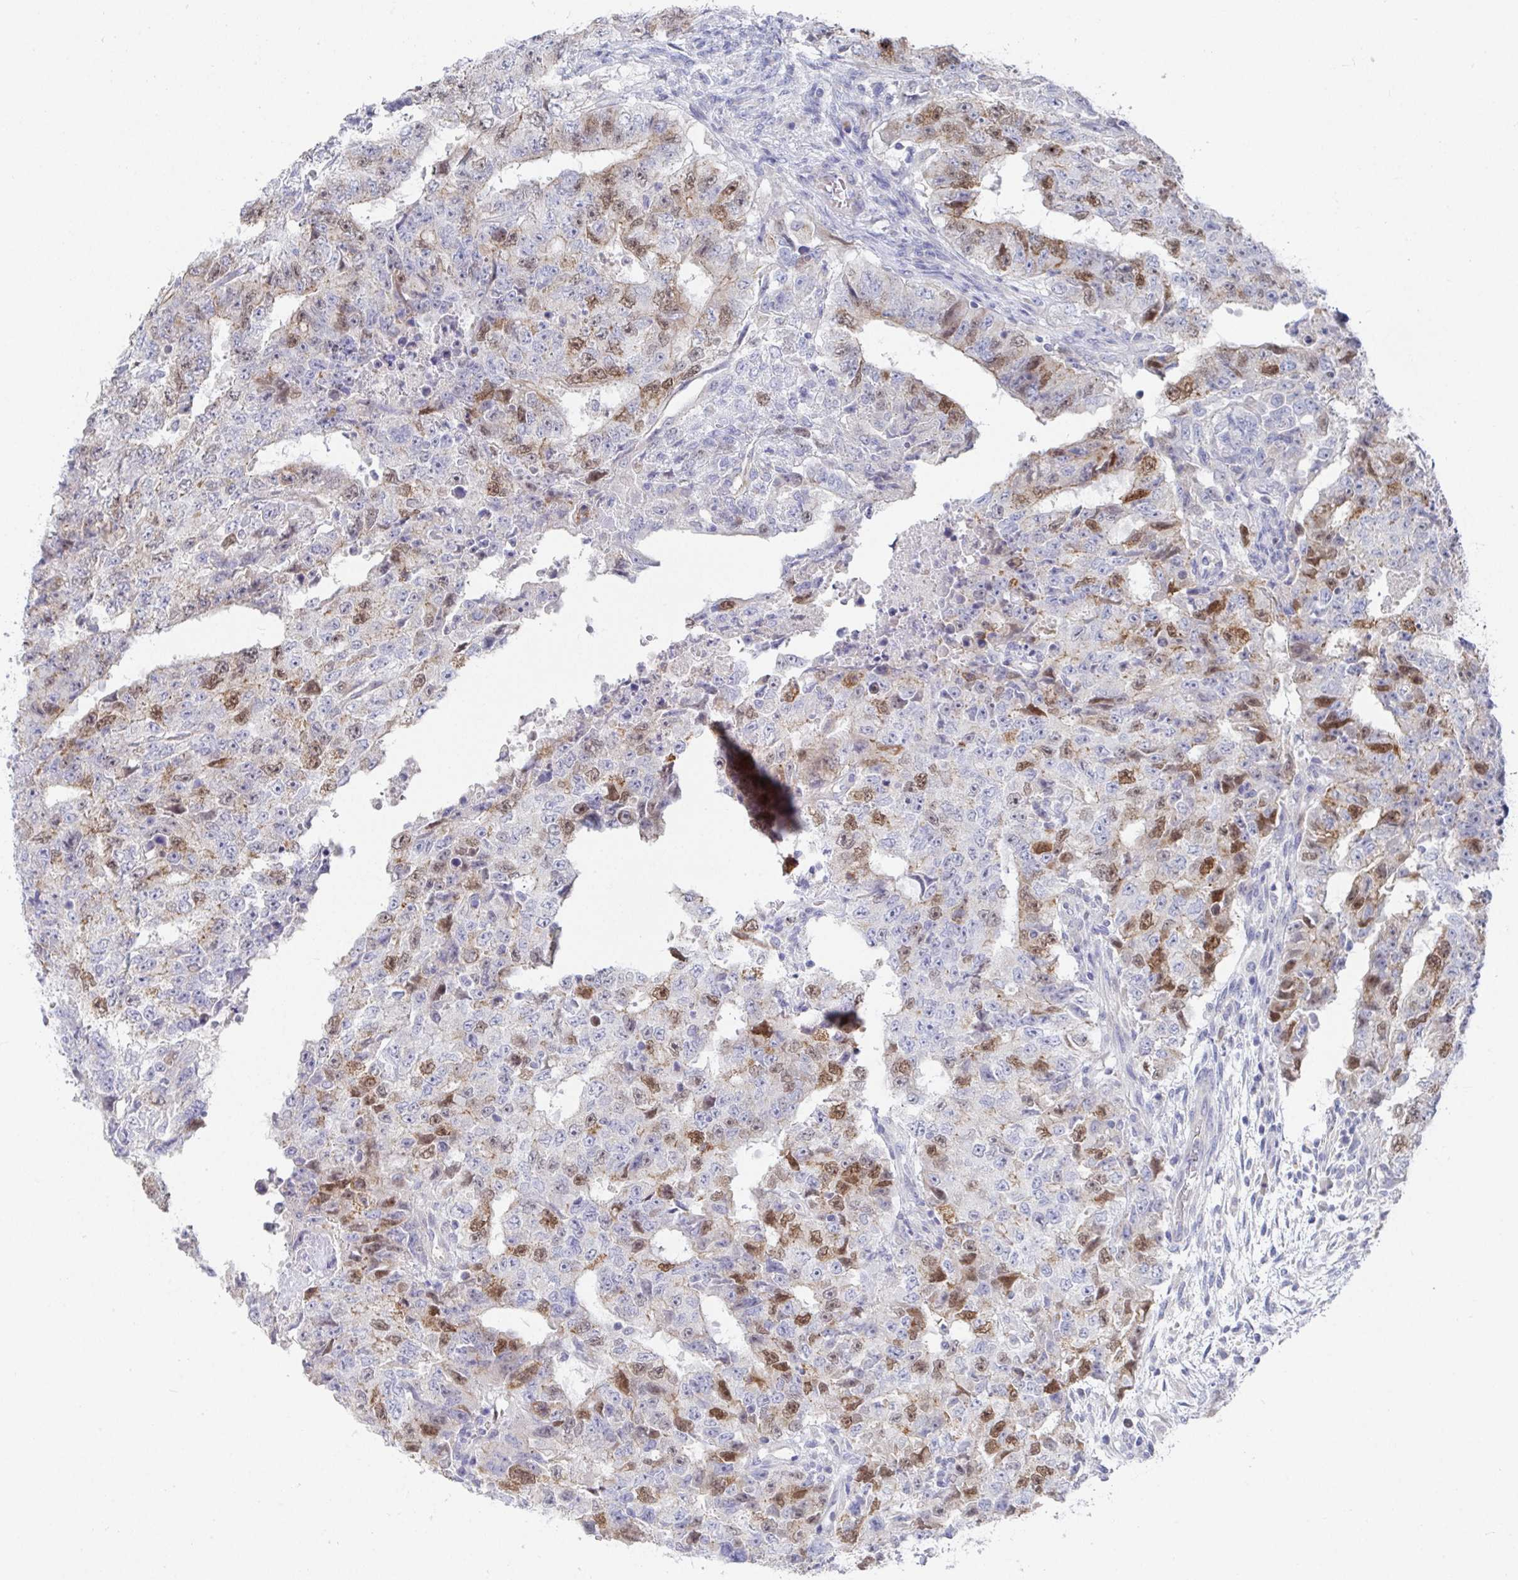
{"staining": {"intensity": "moderate", "quantity": "25%-75%", "location": "nuclear"}, "tissue": "testis cancer", "cell_type": "Tumor cells", "image_type": "cancer", "snomed": [{"axis": "morphology", "description": "Carcinoma, Embryonal, NOS"}, {"axis": "topography", "description": "Testis"}], "caption": "The image demonstrates a brown stain indicating the presence of a protein in the nuclear of tumor cells in testis embryonal carcinoma.", "gene": "ATP5F1C", "patient": {"sex": "male", "age": 24}}